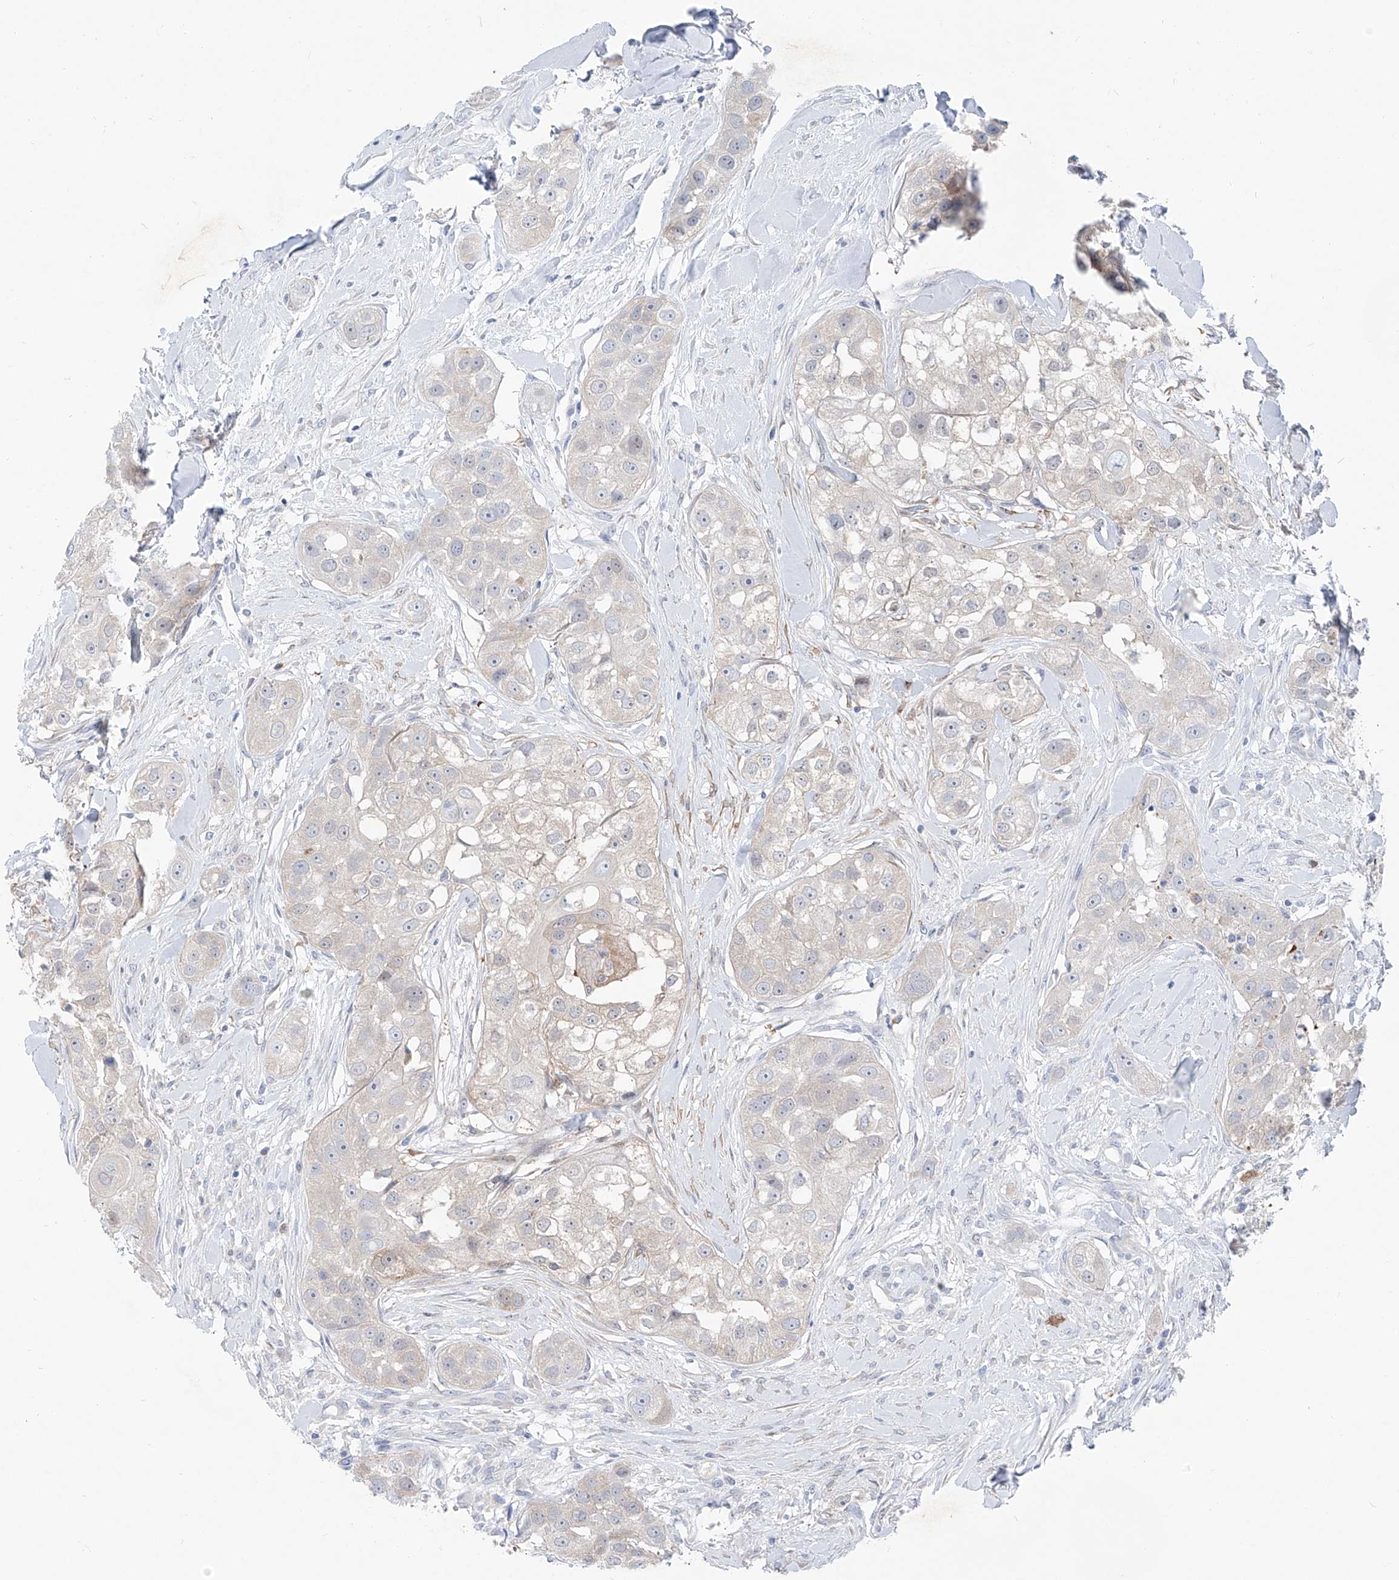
{"staining": {"intensity": "negative", "quantity": "none", "location": "none"}, "tissue": "head and neck cancer", "cell_type": "Tumor cells", "image_type": "cancer", "snomed": [{"axis": "morphology", "description": "Normal tissue, NOS"}, {"axis": "morphology", "description": "Squamous cell carcinoma, NOS"}, {"axis": "topography", "description": "Skeletal muscle"}, {"axis": "topography", "description": "Head-Neck"}], "caption": "Immunohistochemistry (IHC) histopathology image of head and neck cancer (squamous cell carcinoma) stained for a protein (brown), which demonstrates no expression in tumor cells.", "gene": "UFL1", "patient": {"sex": "male", "age": 51}}